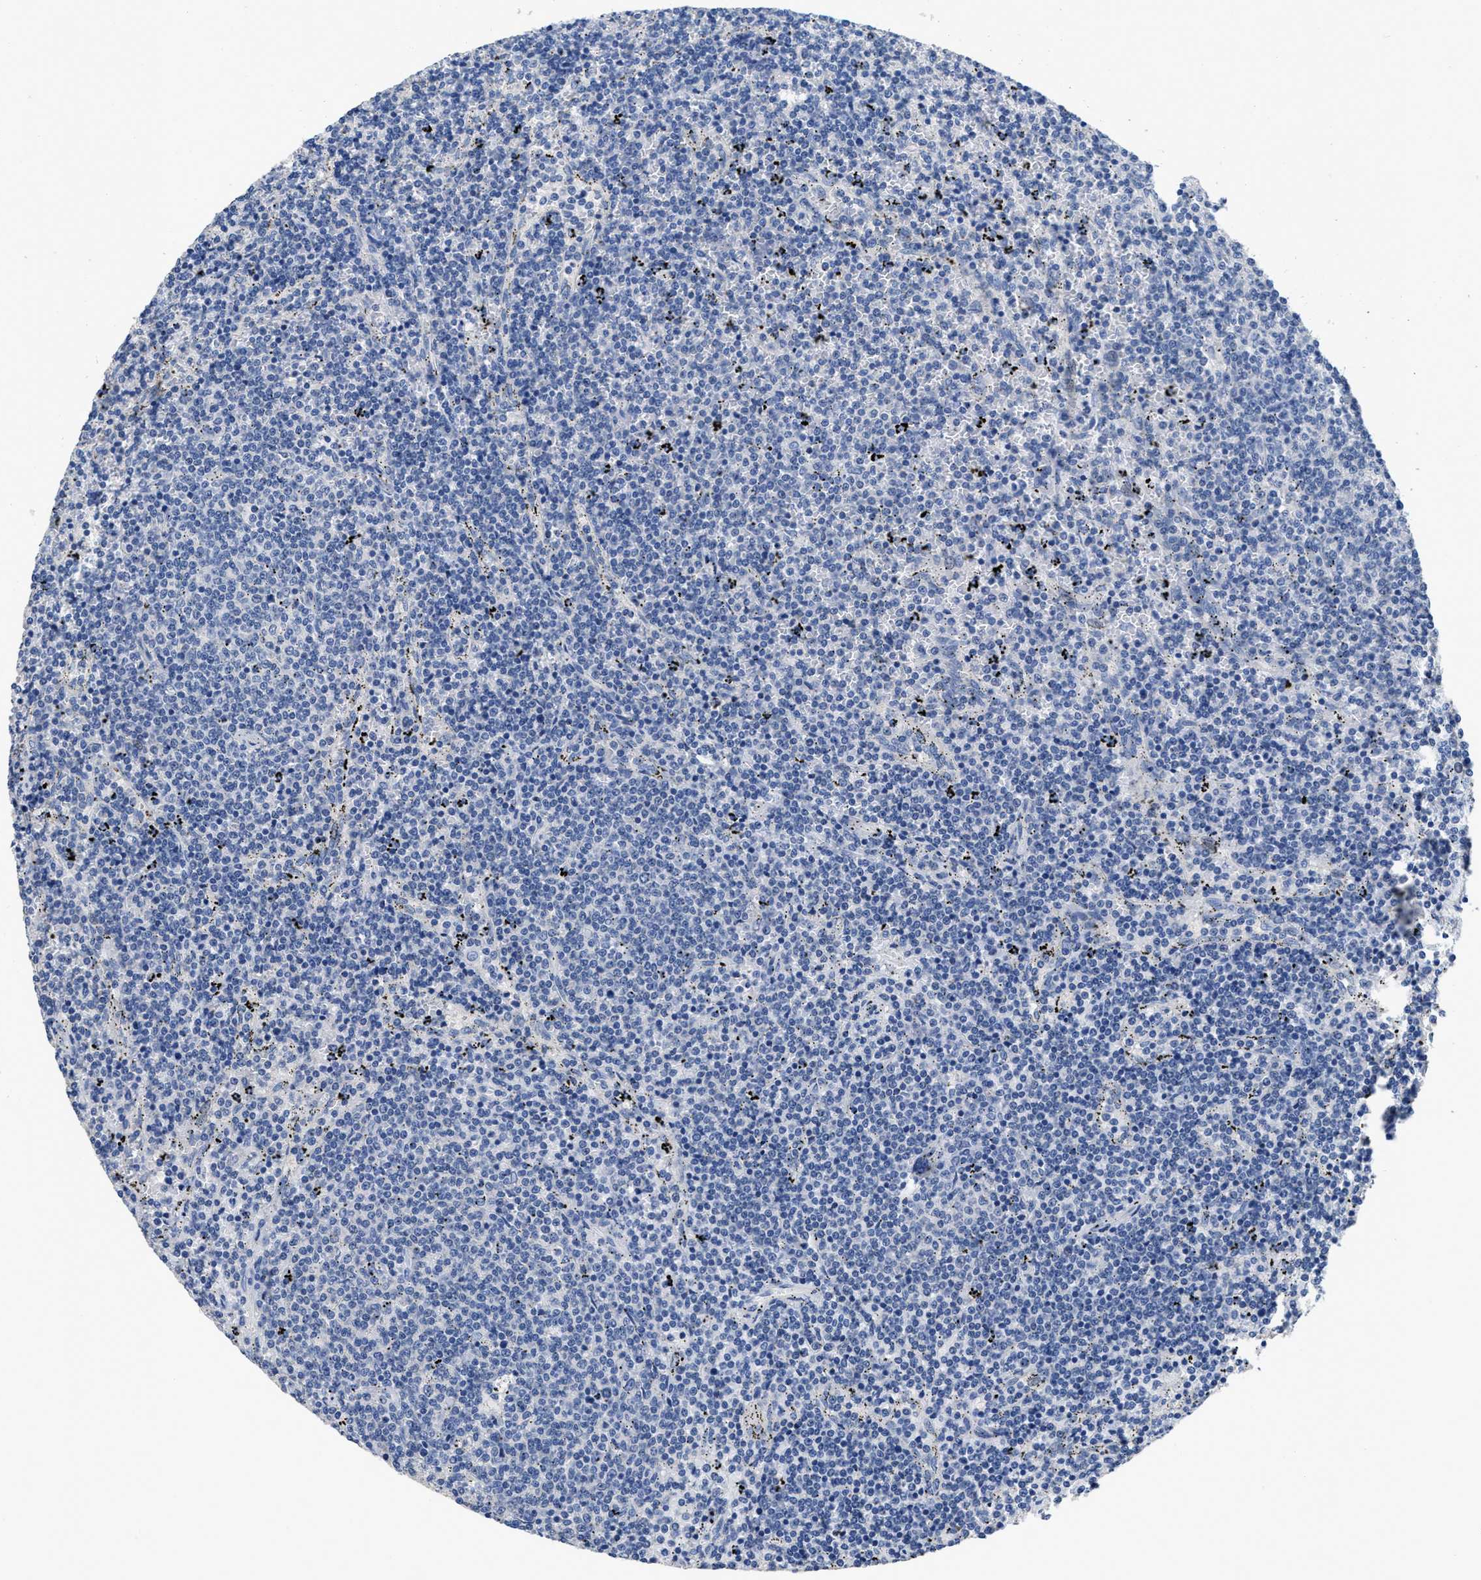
{"staining": {"intensity": "negative", "quantity": "none", "location": "none"}, "tissue": "lymphoma", "cell_type": "Tumor cells", "image_type": "cancer", "snomed": [{"axis": "morphology", "description": "Malignant lymphoma, non-Hodgkin's type, Low grade"}, {"axis": "topography", "description": "Spleen"}], "caption": "The photomicrograph shows no staining of tumor cells in lymphoma.", "gene": "CA9", "patient": {"sex": "female", "age": 50}}